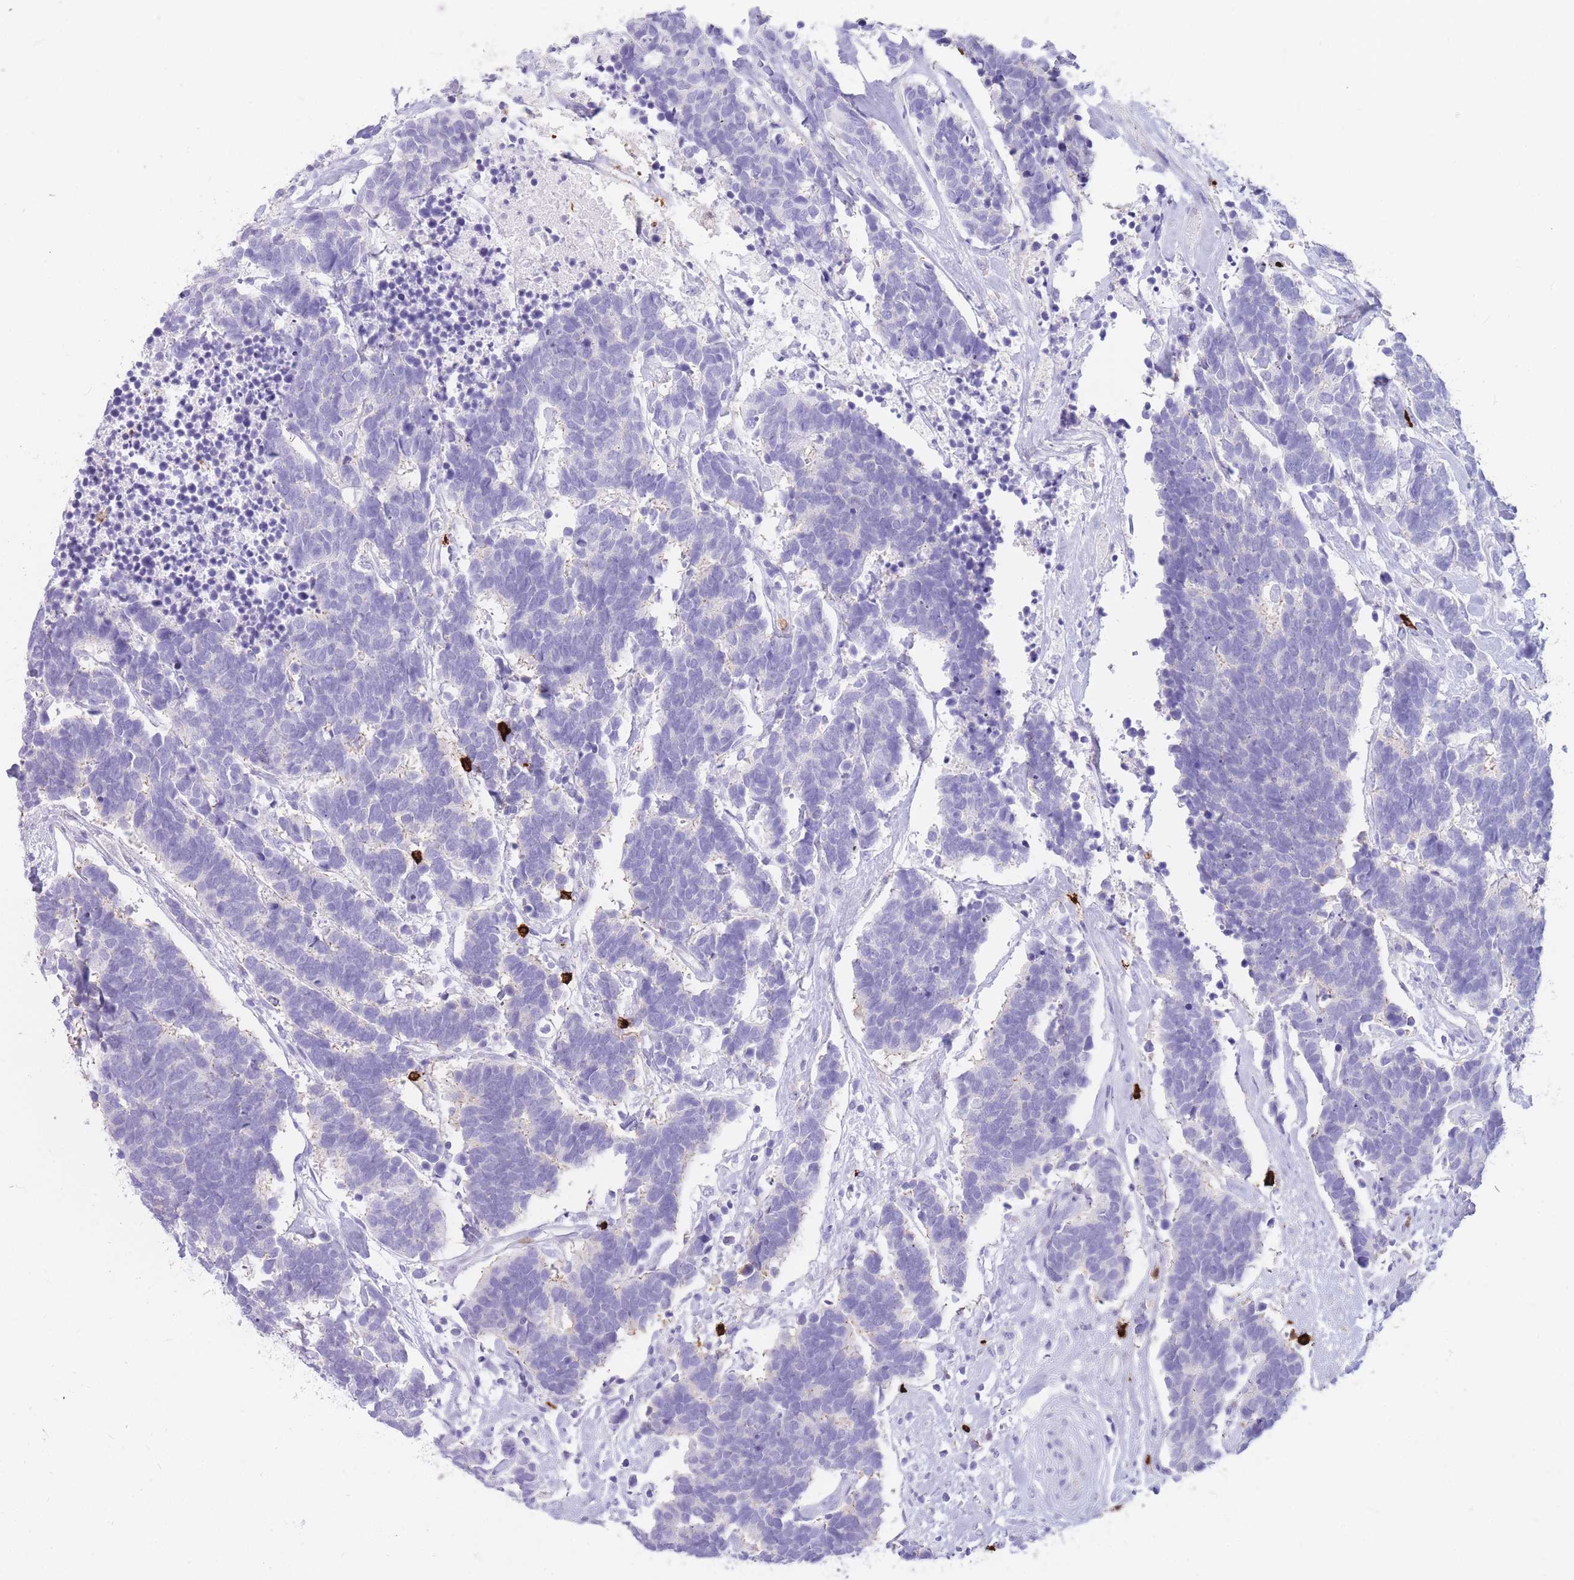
{"staining": {"intensity": "negative", "quantity": "none", "location": "none"}, "tissue": "carcinoid", "cell_type": "Tumor cells", "image_type": "cancer", "snomed": [{"axis": "morphology", "description": "Carcinoma, NOS"}, {"axis": "morphology", "description": "Carcinoid, malignant, NOS"}, {"axis": "topography", "description": "Urinary bladder"}], "caption": "Tumor cells are negative for protein expression in human carcinoid.", "gene": "TPSAB1", "patient": {"sex": "male", "age": 57}}